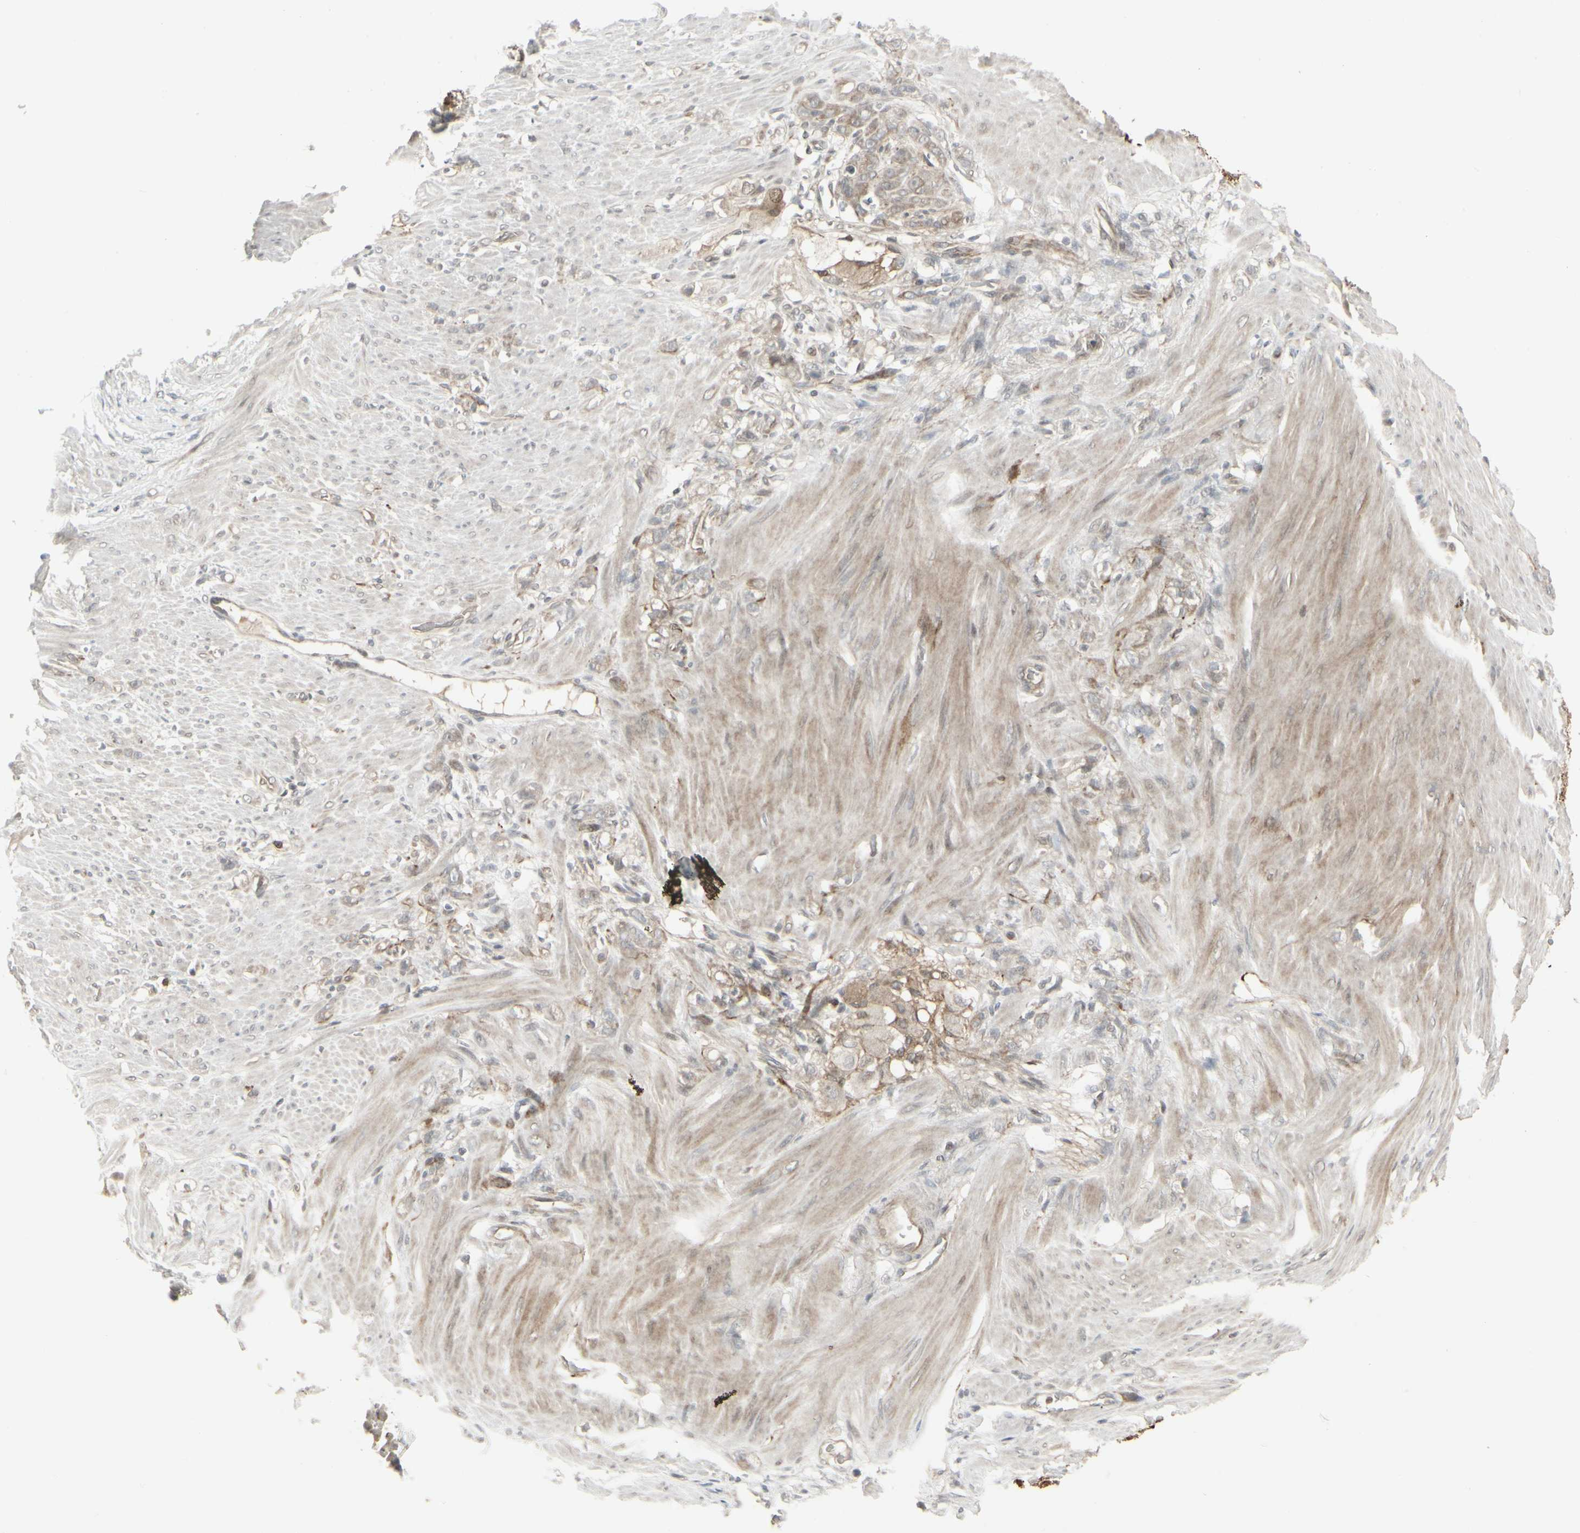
{"staining": {"intensity": "weak", "quantity": "25%-75%", "location": "cytoplasmic/membranous"}, "tissue": "stomach cancer", "cell_type": "Tumor cells", "image_type": "cancer", "snomed": [{"axis": "morphology", "description": "Adenocarcinoma, NOS"}, {"axis": "topography", "description": "Stomach"}], "caption": "Protein analysis of stomach adenocarcinoma tissue reveals weak cytoplasmic/membranous staining in about 25%-75% of tumor cells. The staining is performed using DAB (3,3'-diaminobenzidine) brown chromogen to label protein expression. The nuclei are counter-stained blue using hematoxylin.", "gene": "IGFBP6", "patient": {"sex": "male", "age": 82}}